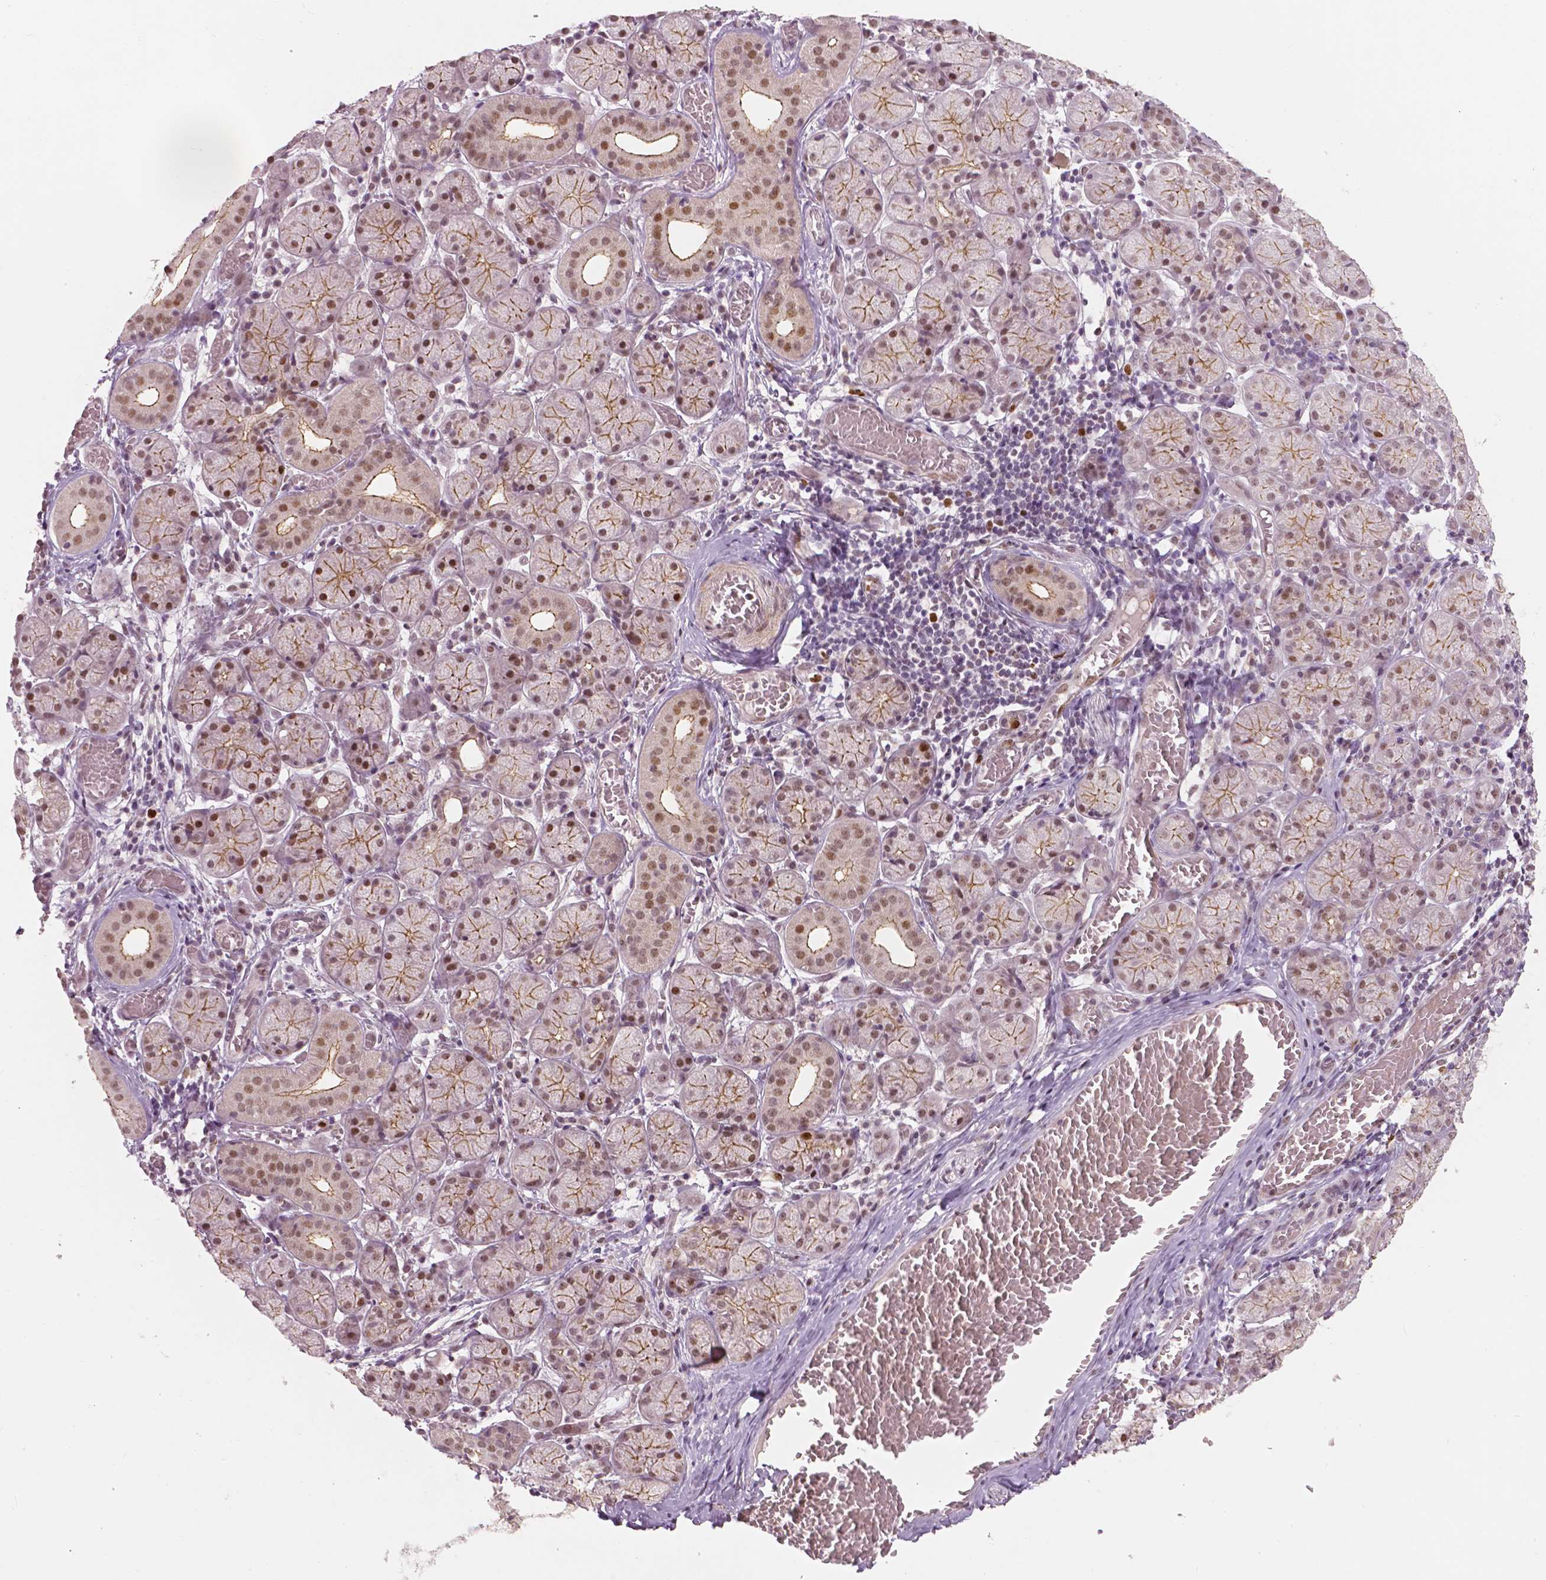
{"staining": {"intensity": "moderate", "quantity": ">75%", "location": "cytoplasmic/membranous,nuclear"}, "tissue": "salivary gland", "cell_type": "Glandular cells", "image_type": "normal", "snomed": [{"axis": "morphology", "description": "Normal tissue, NOS"}, {"axis": "topography", "description": "Salivary gland"}, {"axis": "topography", "description": "Peripheral nerve tissue"}], "caption": "Protein expression by immunohistochemistry reveals moderate cytoplasmic/membranous,nuclear positivity in about >75% of glandular cells in benign salivary gland.", "gene": "NSD2", "patient": {"sex": "female", "age": 24}}